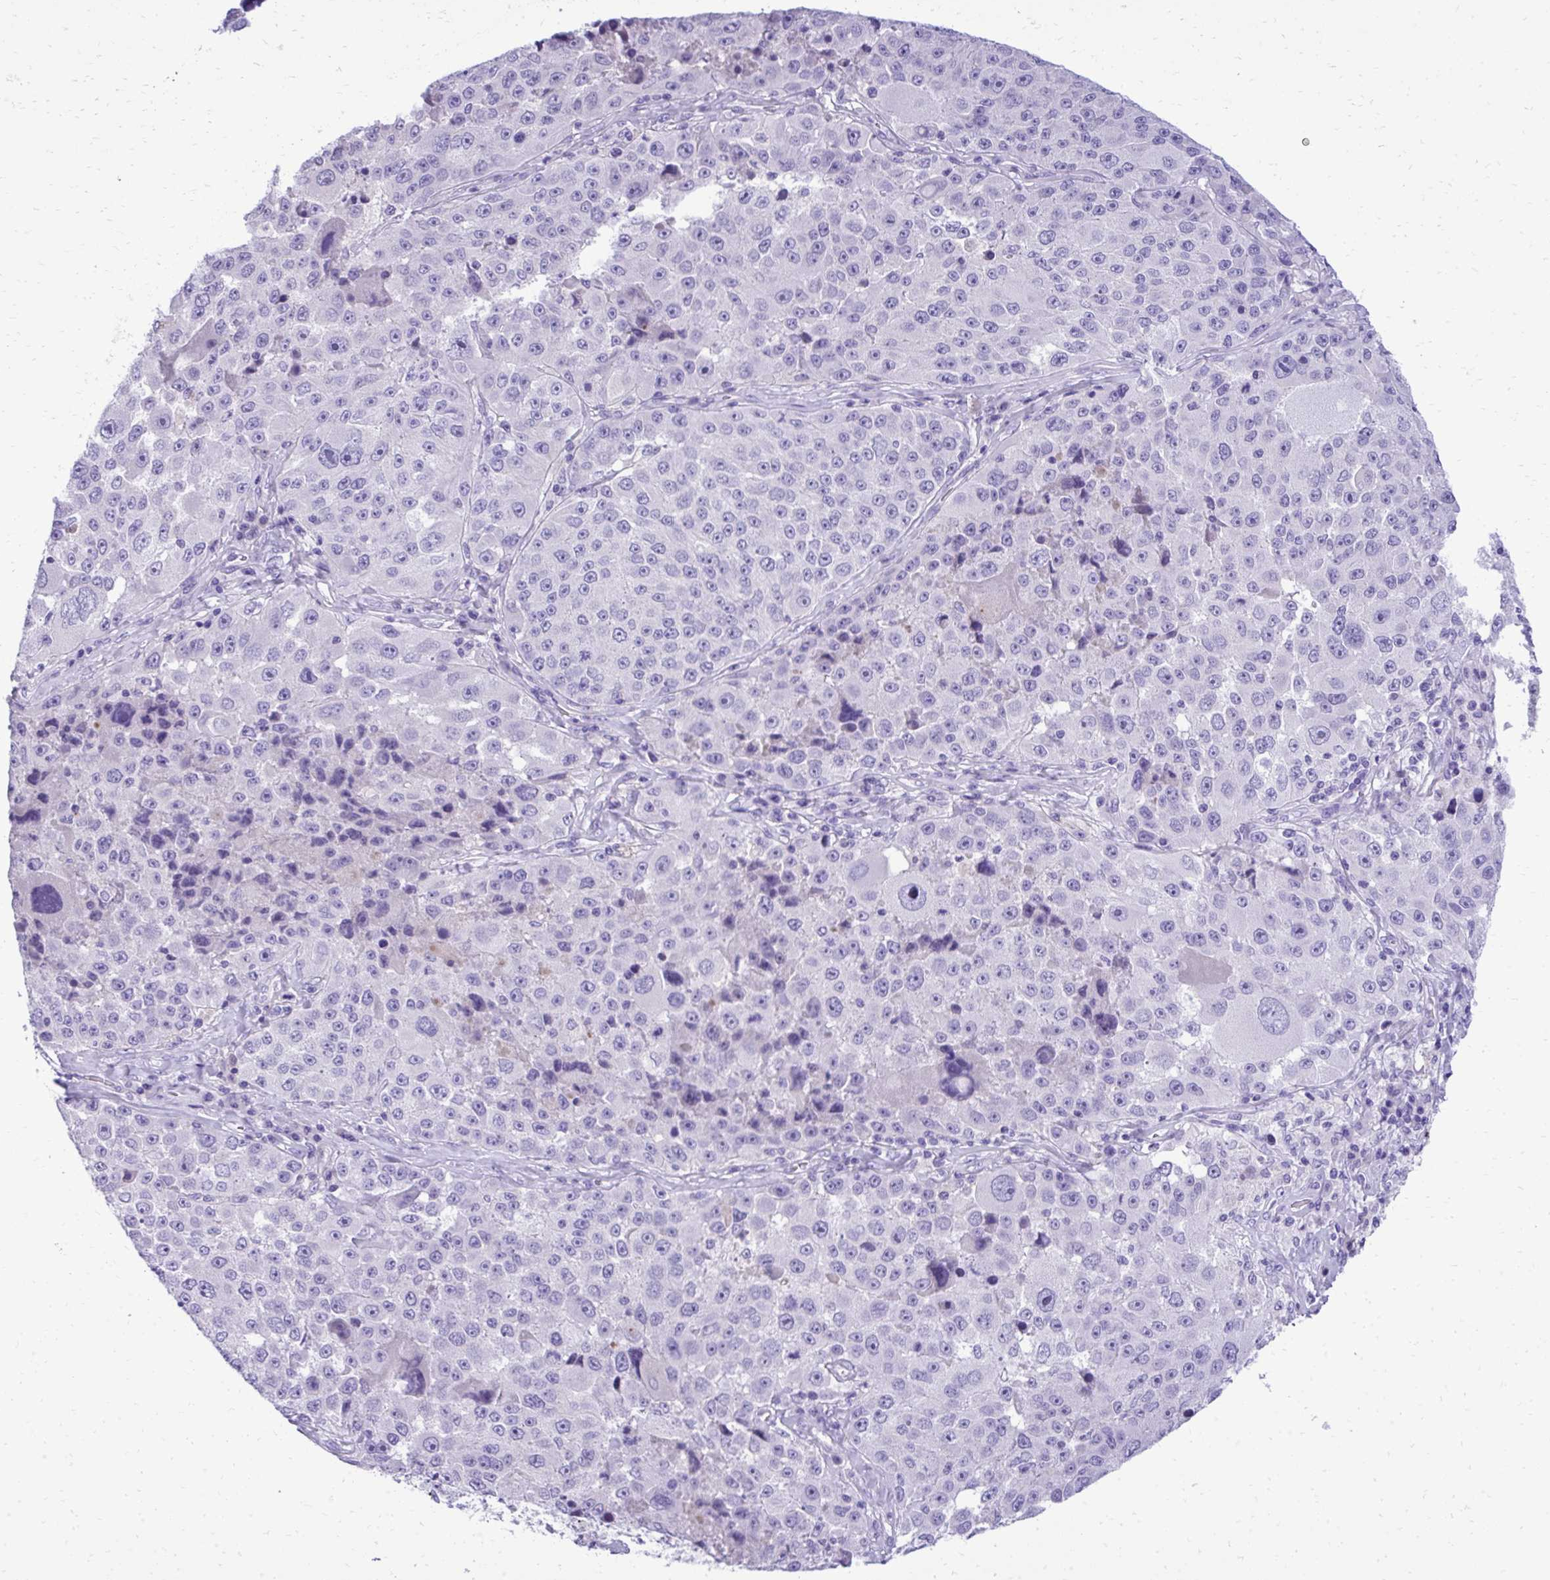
{"staining": {"intensity": "negative", "quantity": "none", "location": "none"}, "tissue": "melanoma", "cell_type": "Tumor cells", "image_type": "cancer", "snomed": [{"axis": "morphology", "description": "Malignant melanoma, Metastatic site"}, {"axis": "topography", "description": "Lymph node"}], "caption": "IHC photomicrograph of malignant melanoma (metastatic site) stained for a protein (brown), which displays no expression in tumor cells.", "gene": "ST6GALNAC3", "patient": {"sex": "male", "age": 62}}